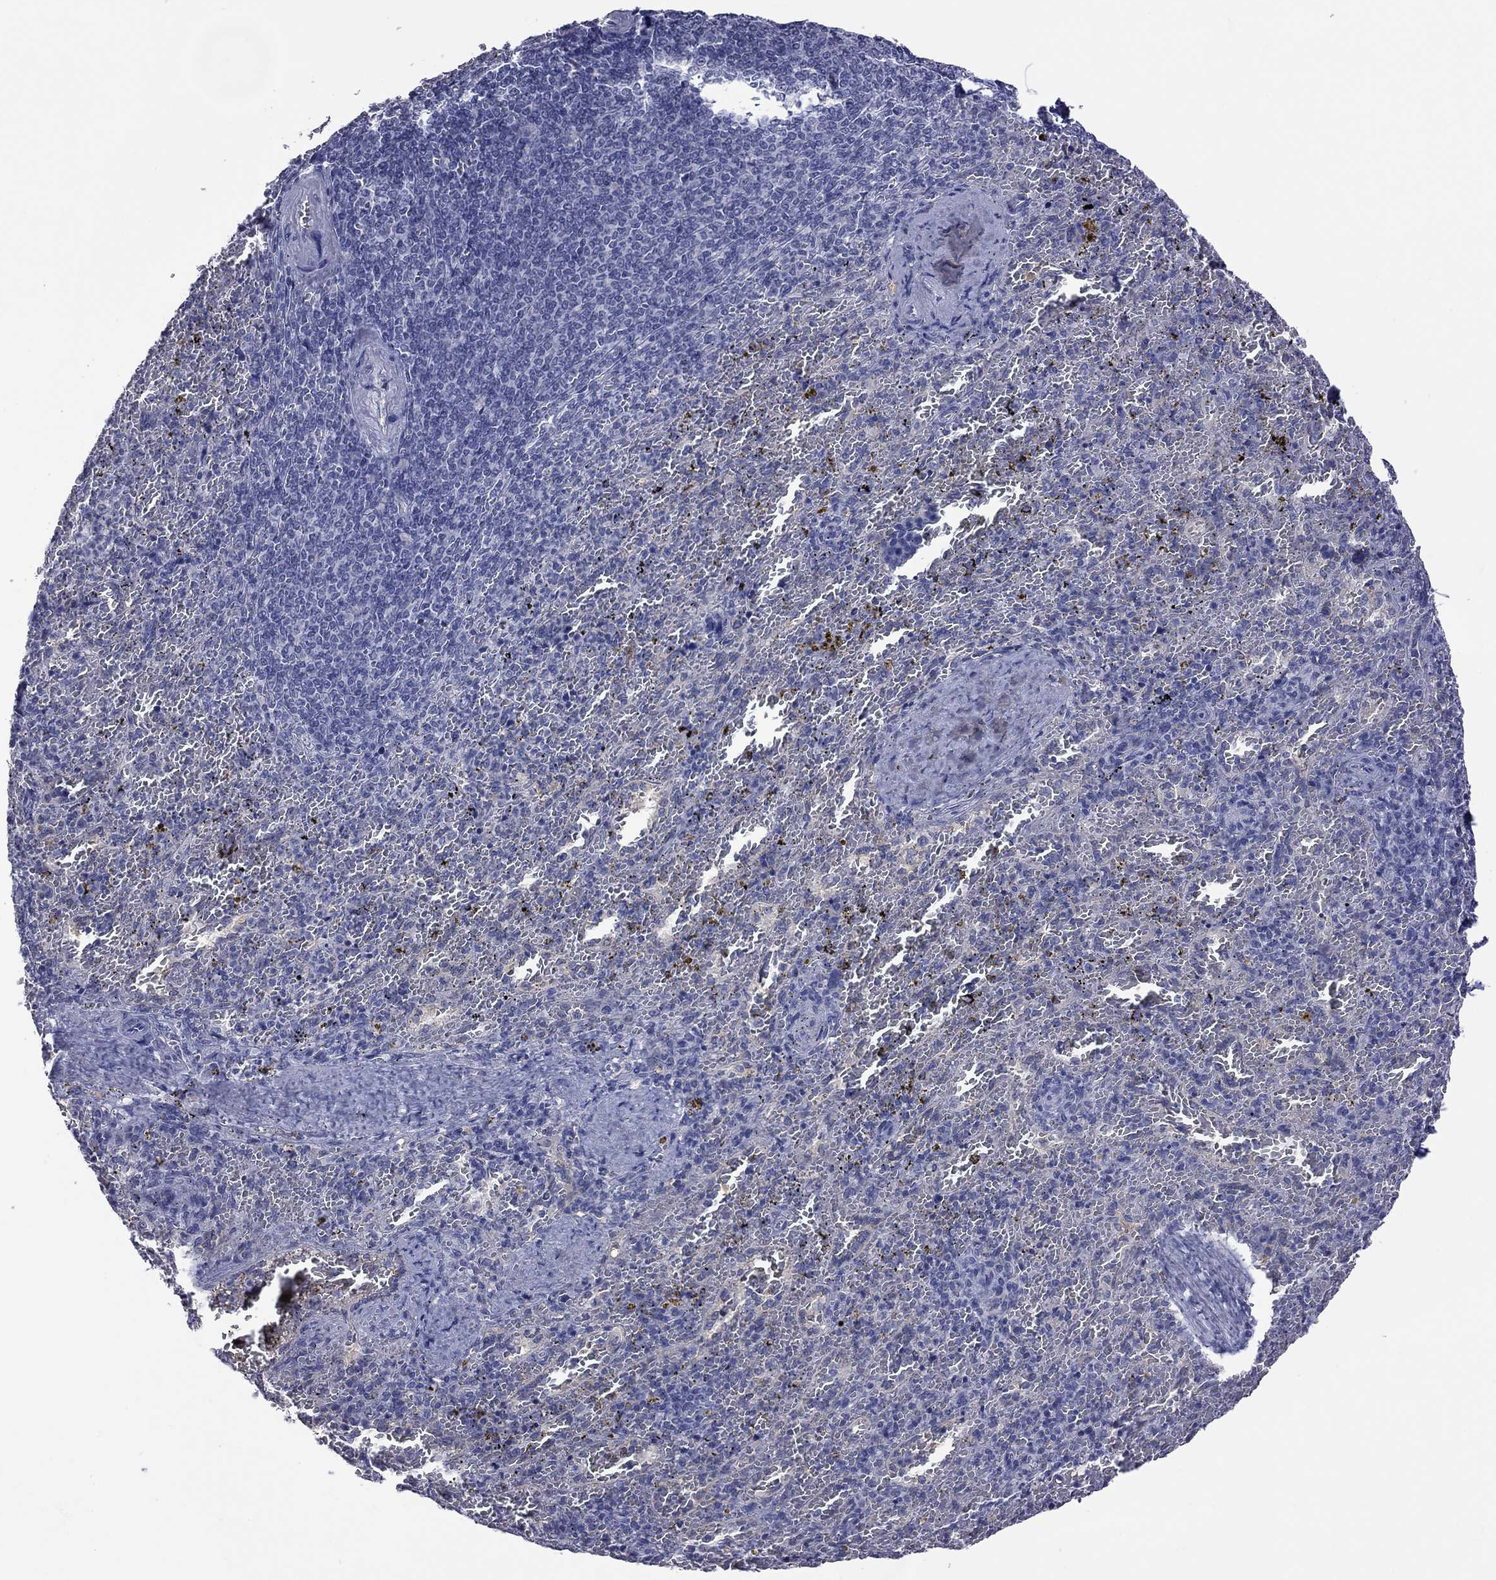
{"staining": {"intensity": "negative", "quantity": "none", "location": "none"}, "tissue": "spleen", "cell_type": "Cells in red pulp", "image_type": "normal", "snomed": [{"axis": "morphology", "description": "Normal tissue, NOS"}, {"axis": "topography", "description": "Spleen"}], "caption": "Immunohistochemistry photomicrograph of unremarkable spleen stained for a protein (brown), which reveals no expression in cells in red pulp.", "gene": "HYLS1", "patient": {"sex": "female", "age": 50}}